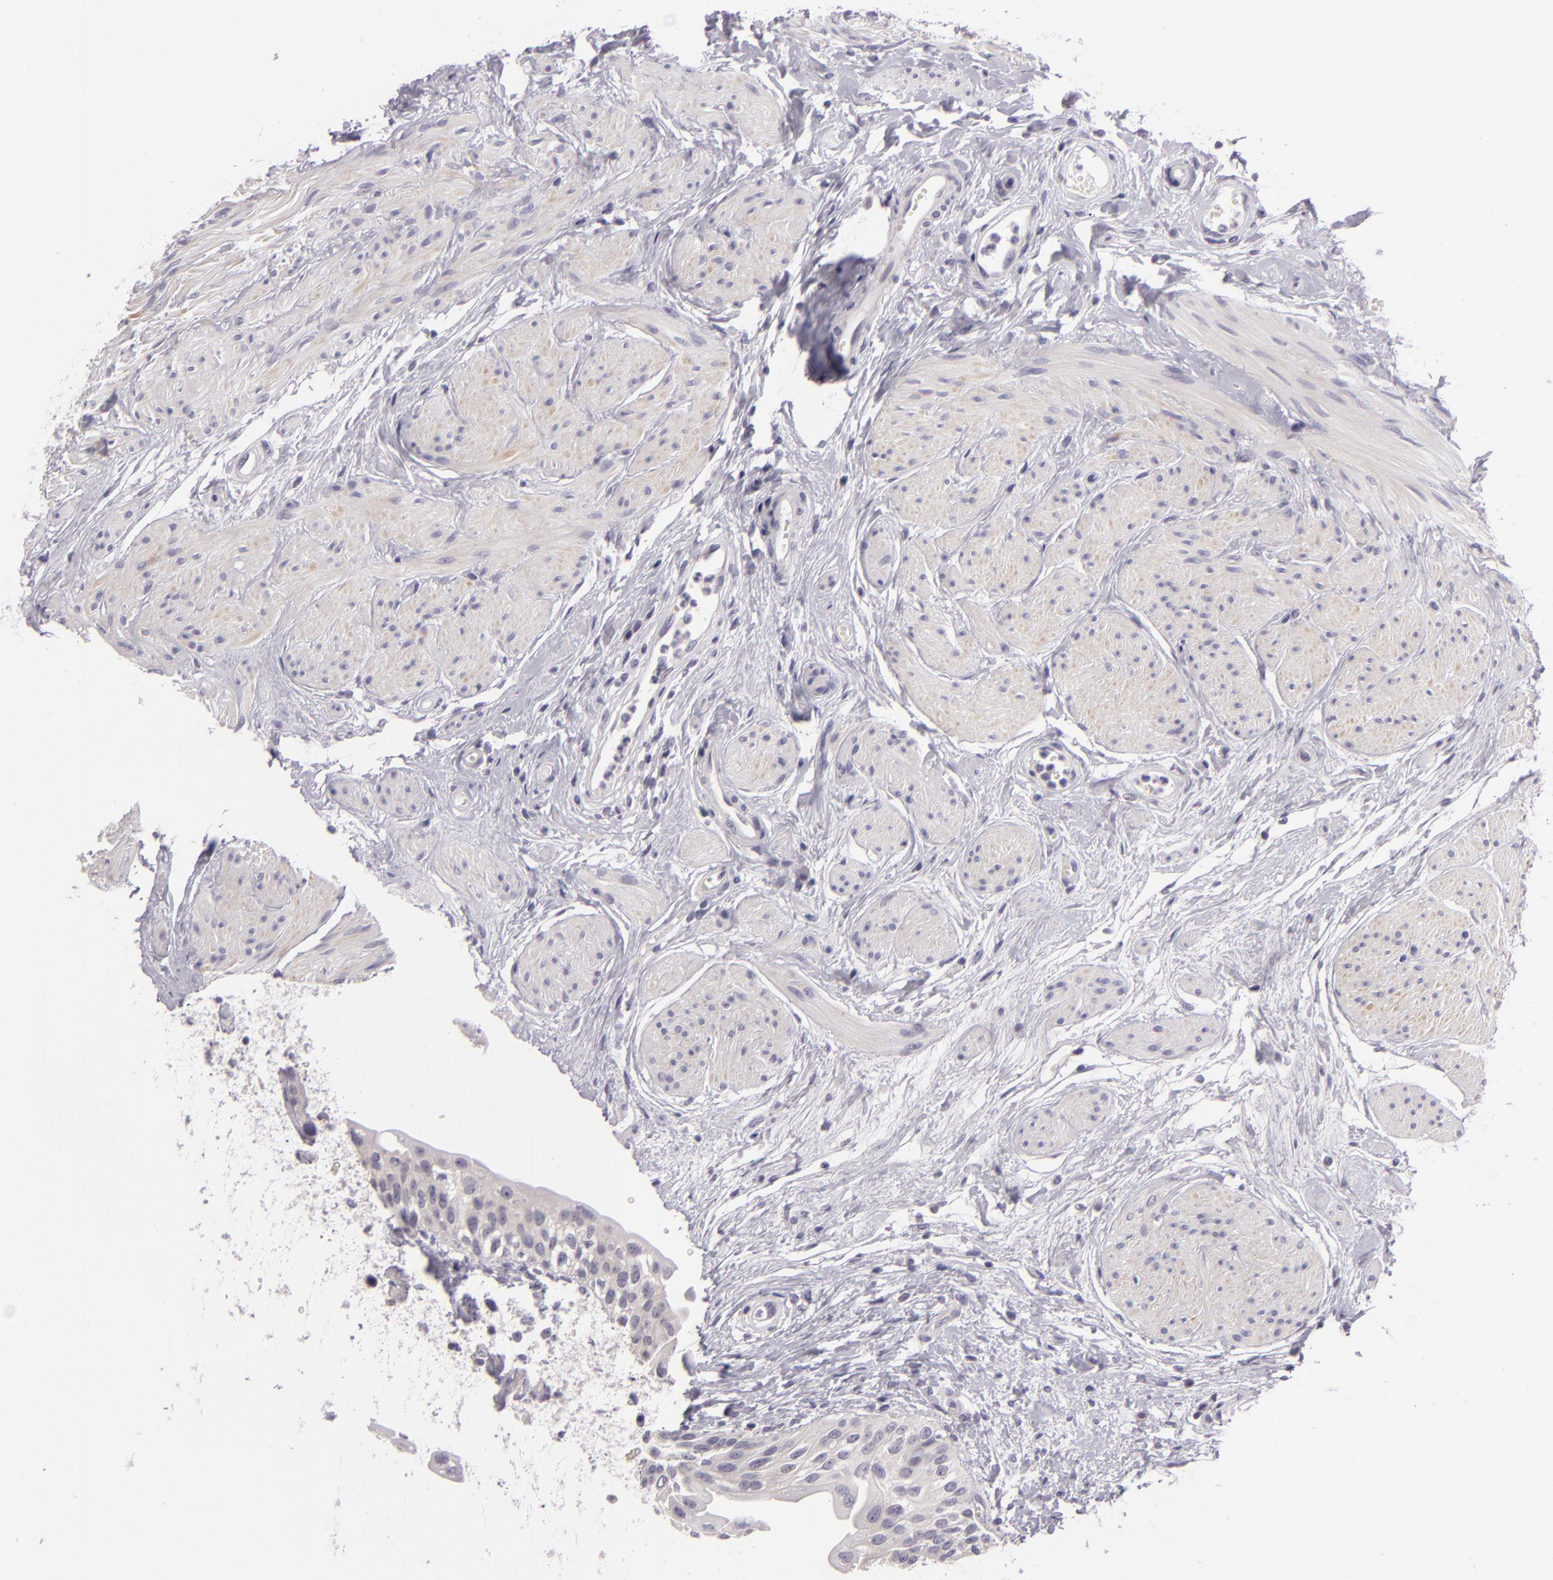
{"staining": {"intensity": "negative", "quantity": "none", "location": "none"}, "tissue": "urinary bladder", "cell_type": "Urothelial cells", "image_type": "normal", "snomed": [{"axis": "morphology", "description": "Normal tissue, NOS"}, {"axis": "topography", "description": "Urinary bladder"}], "caption": "High magnification brightfield microscopy of unremarkable urinary bladder stained with DAB (brown) and counterstained with hematoxylin (blue): urothelial cells show no significant expression. The staining was performed using DAB (3,3'-diaminobenzidine) to visualize the protein expression in brown, while the nuclei were stained in blue with hematoxylin (Magnification: 20x).", "gene": "EGFL6", "patient": {"sex": "female", "age": 55}}